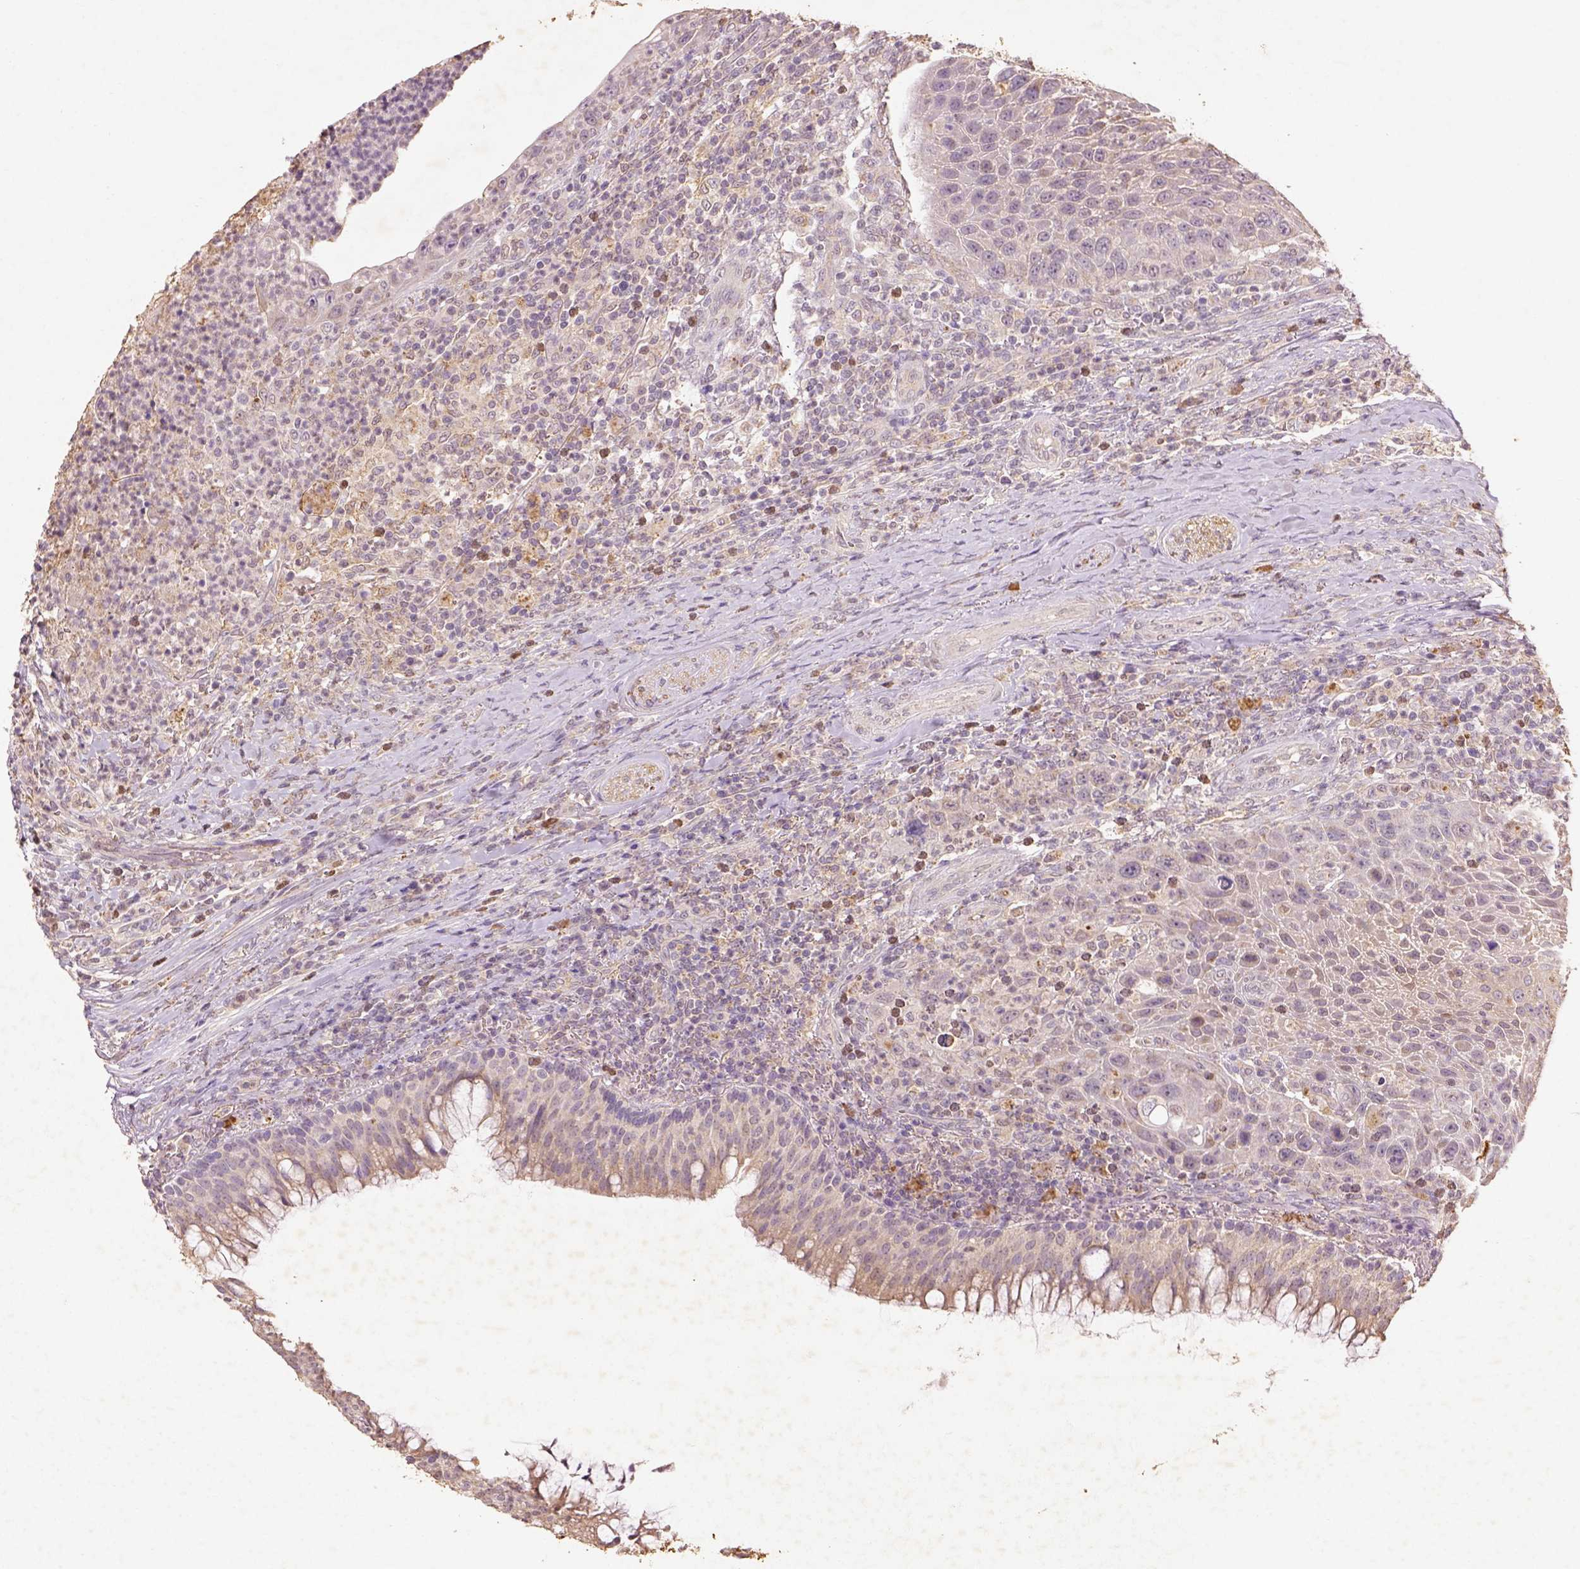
{"staining": {"intensity": "negative", "quantity": "none", "location": "none"}, "tissue": "head and neck cancer", "cell_type": "Tumor cells", "image_type": "cancer", "snomed": [{"axis": "morphology", "description": "Squamous cell carcinoma, NOS"}, {"axis": "topography", "description": "Head-Neck"}], "caption": "Head and neck cancer (squamous cell carcinoma) was stained to show a protein in brown. There is no significant positivity in tumor cells.", "gene": "AP2B1", "patient": {"sex": "male", "age": 69}}